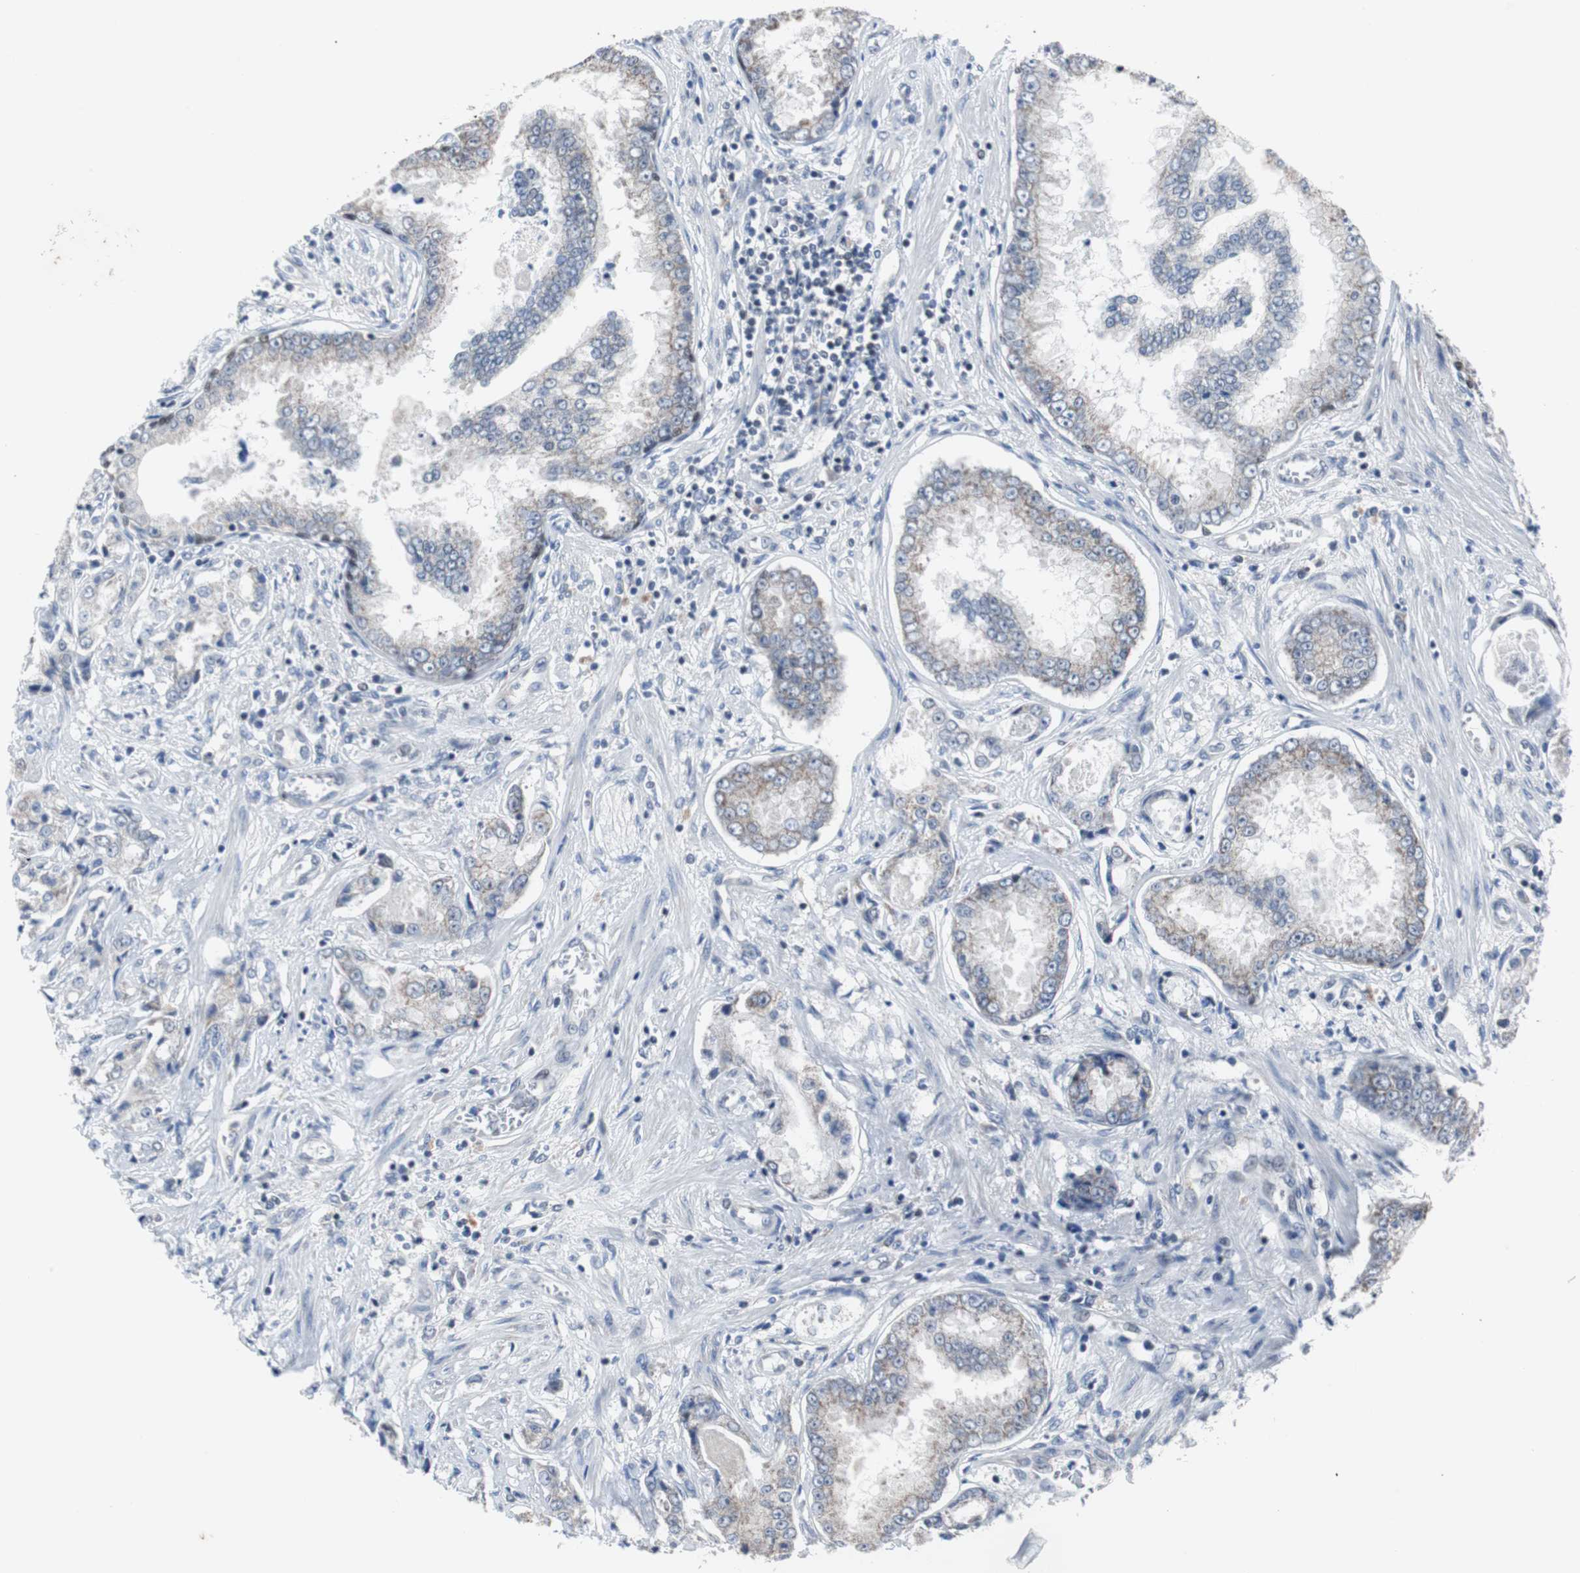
{"staining": {"intensity": "weak", "quantity": "<25%", "location": "cytoplasmic/membranous"}, "tissue": "prostate cancer", "cell_type": "Tumor cells", "image_type": "cancer", "snomed": [{"axis": "morphology", "description": "Adenocarcinoma, High grade"}, {"axis": "topography", "description": "Prostate"}], "caption": "DAB immunohistochemical staining of human prostate cancer (adenocarcinoma (high-grade)) shows no significant staining in tumor cells.", "gene": "TP63", "patient": {"sex": "male", "age": 73}}